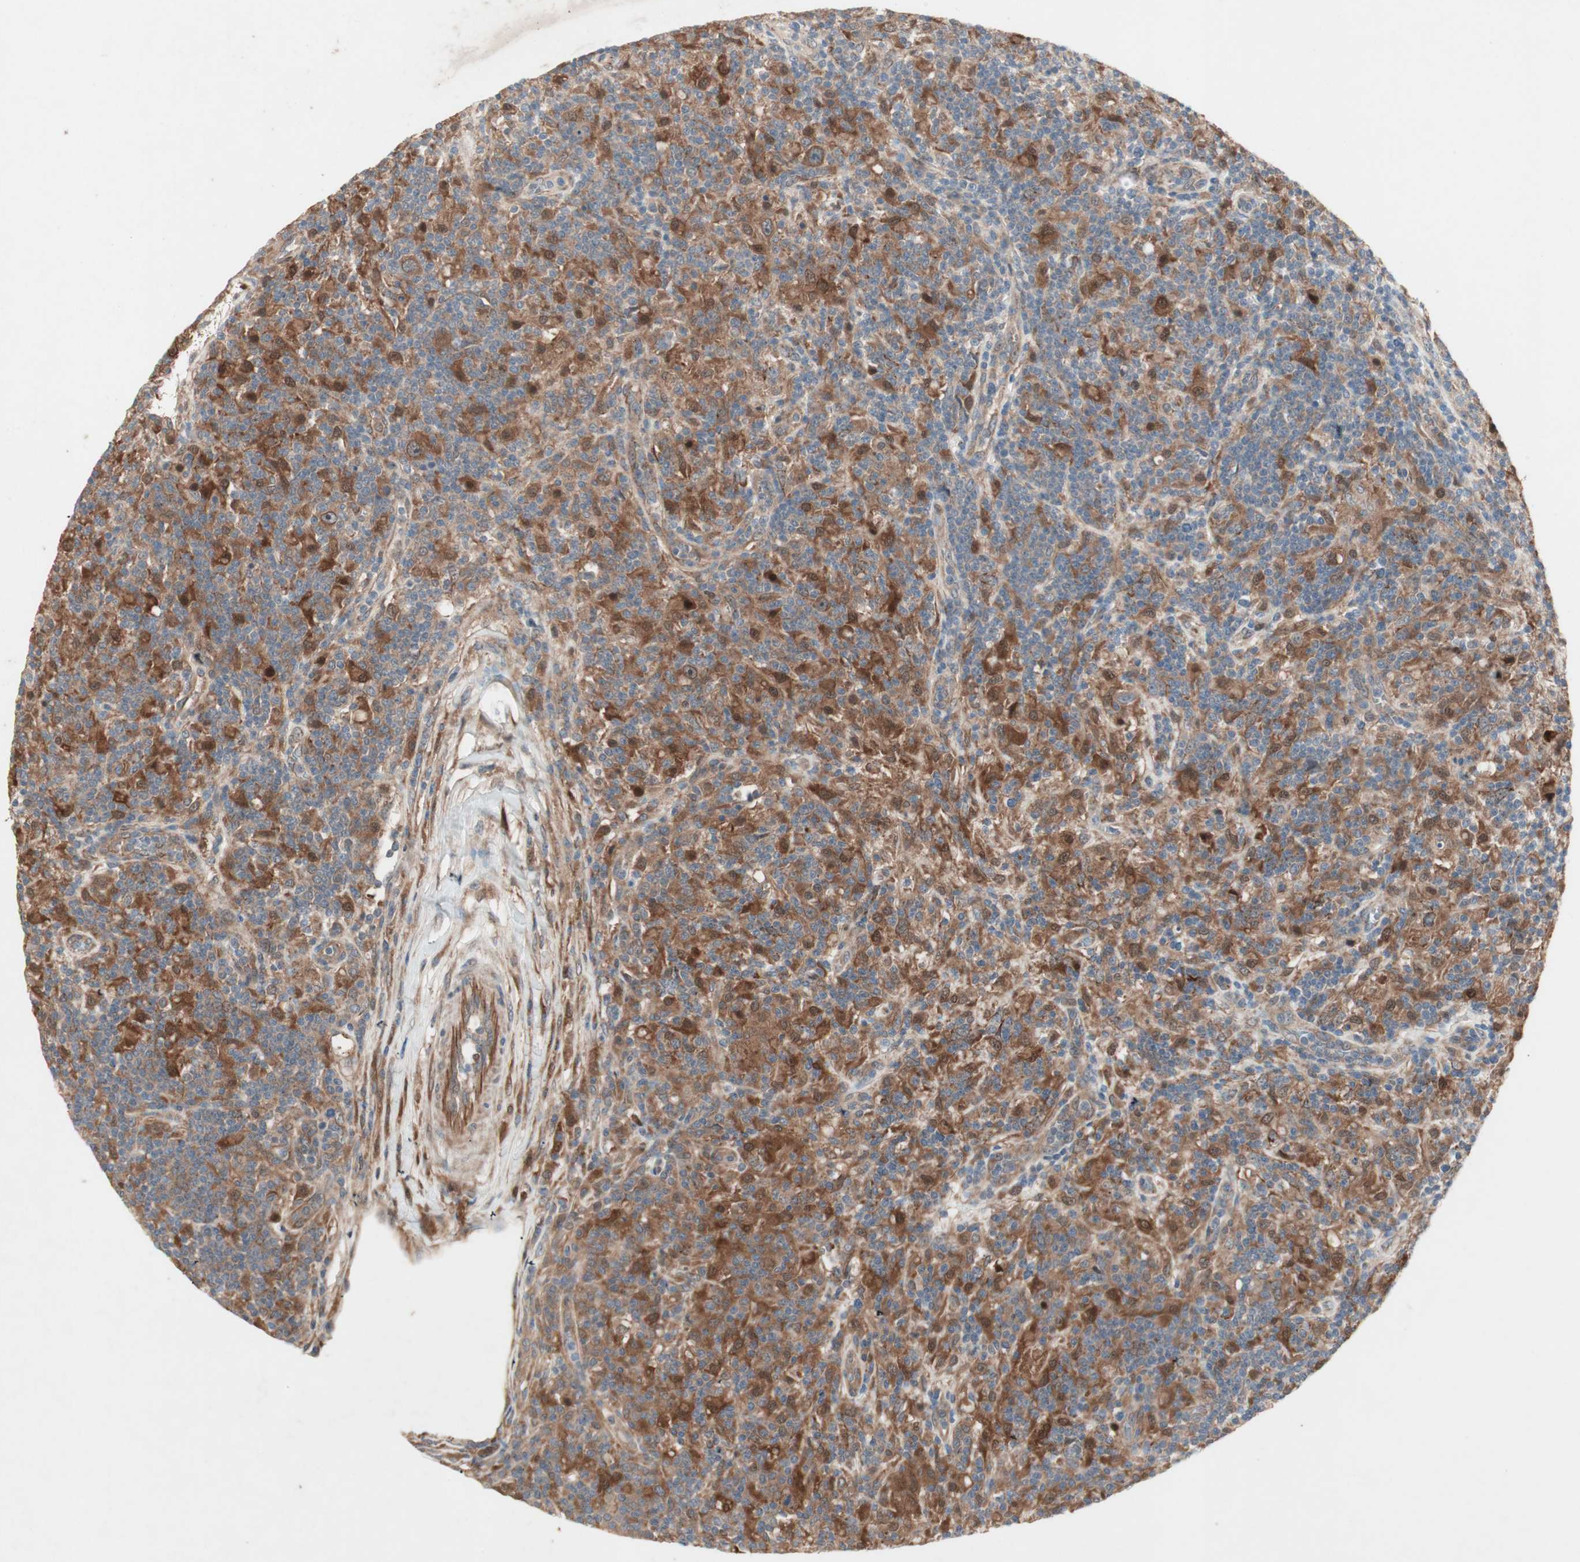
{"staining": {"intensity": "moderate", "quantity": "25%-75%", "location": "cytoplasmic/membranous"}, "tissue": "lymphoma", "cell_type": "Tumor cells", "image_type": "cancer", "snomed": [{"axis": "morphology", "description": "Hodgkin's disease, NOS"}, {"axis": "topography", "description": "Lymph node"}], "caption": "Immunohistochemical staining of Hodgkin's disease exhibits medium levels of moderate cytoplasmic/membranous protein staining in approximately 25%-75% of tumor cells. (DAB (3,3'-diaminobenzidine) IHC with brightfield microscopy, high magnification).", "gene": "SDSL", "patient": {"sex": "male", "age": 70}}